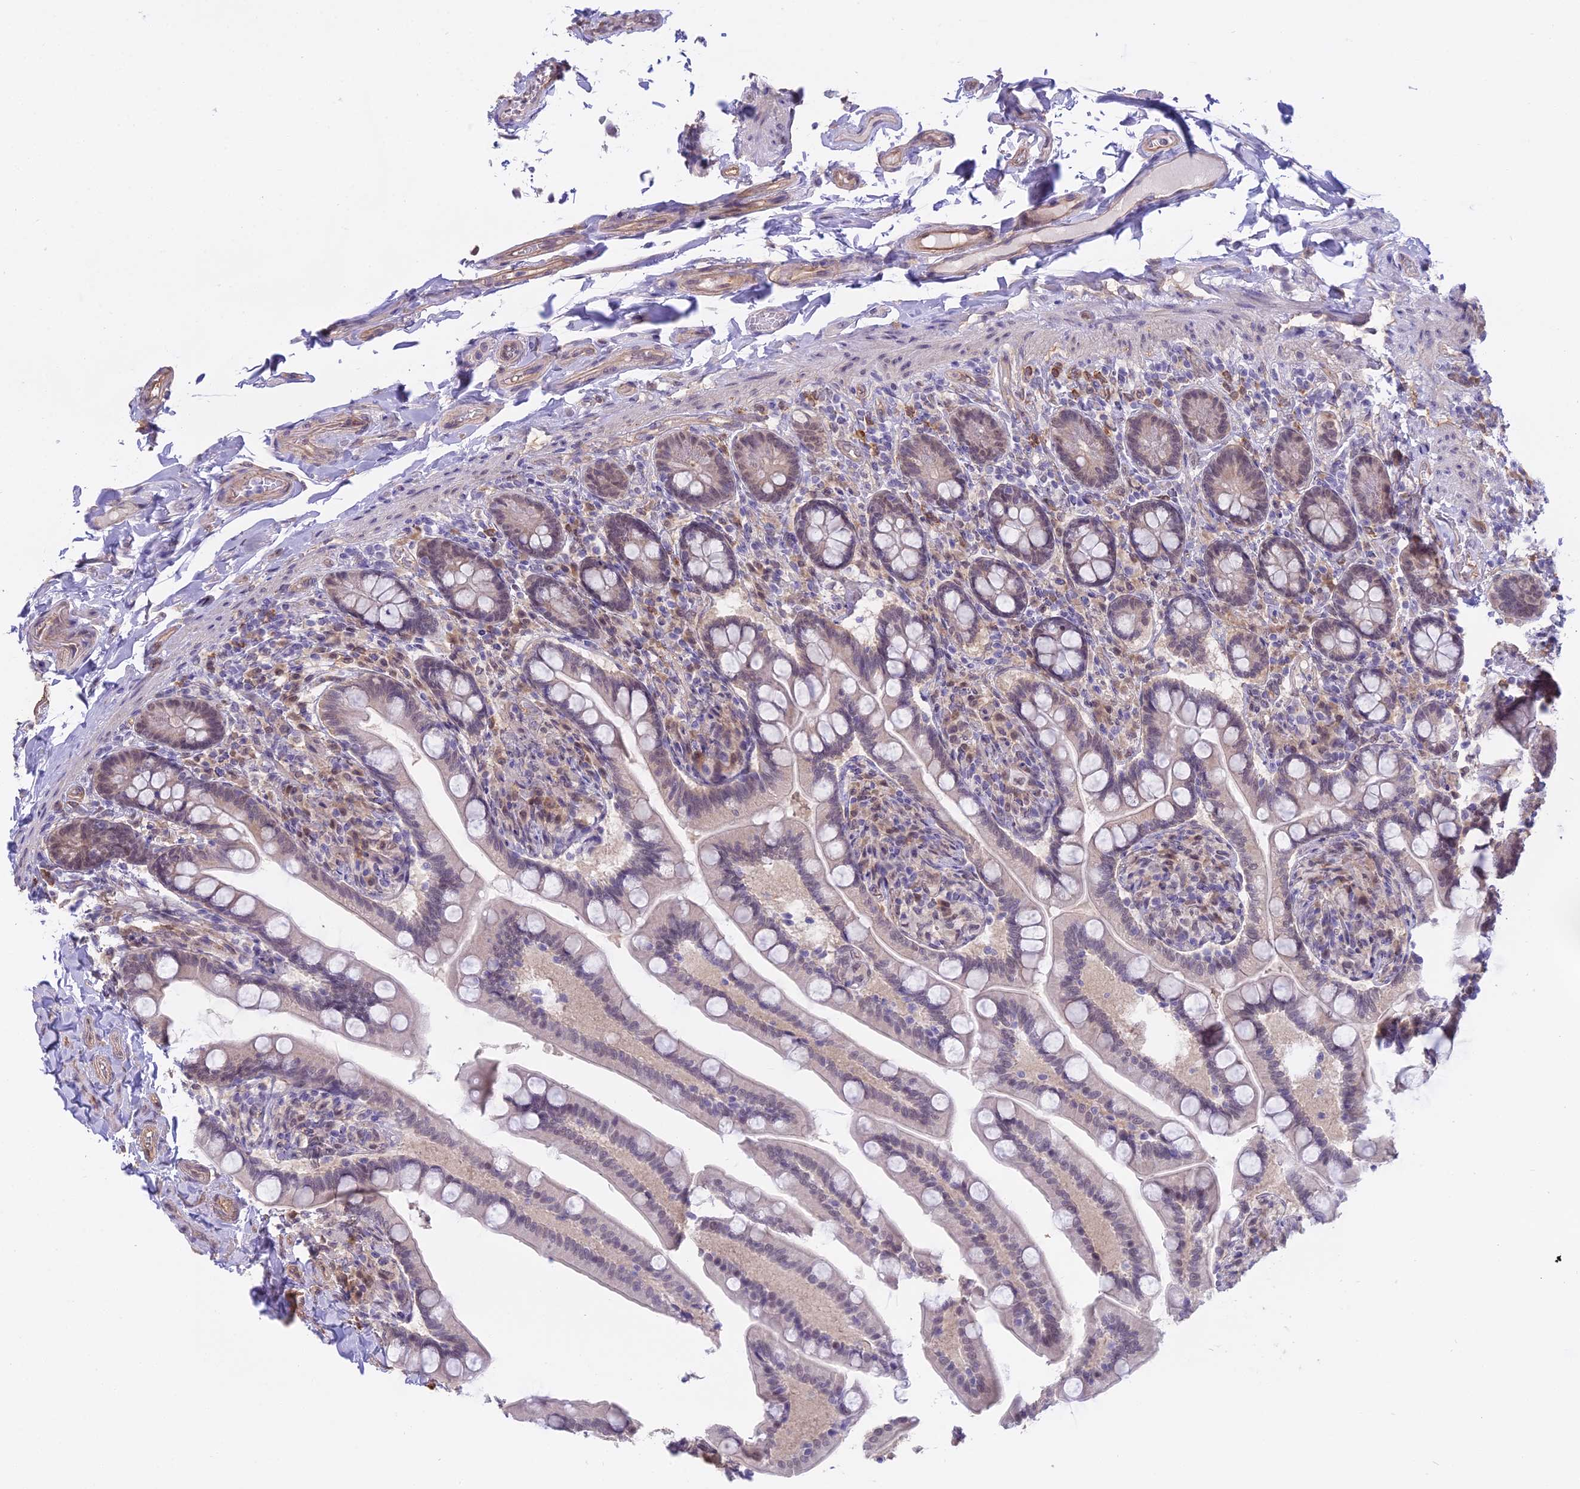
{"staining": {"intensity": "weak", "quantity": ">75%", "location": "cytoplasmic/membranous,nuclear"}, "tissue": "small intestine", "cell_type": "Glandular cells", "image_type": "normal", "snomed": [{"axis": "morphology", "description": "Normal tissue, NOS"}, {"axis": "topography", "description": "Small intestine"}], "caption": "A high-resolution micrograph shows immunohistochemistry staining of benign small intestine, which exhibits weak cytoplasmic/membranous,nuclear positivity in about >75% of glandular cells. (IHC, brightfield microscopy, high magnification).", "gene": "BLNK", "patient": {"sex": "female", "age": 64}}